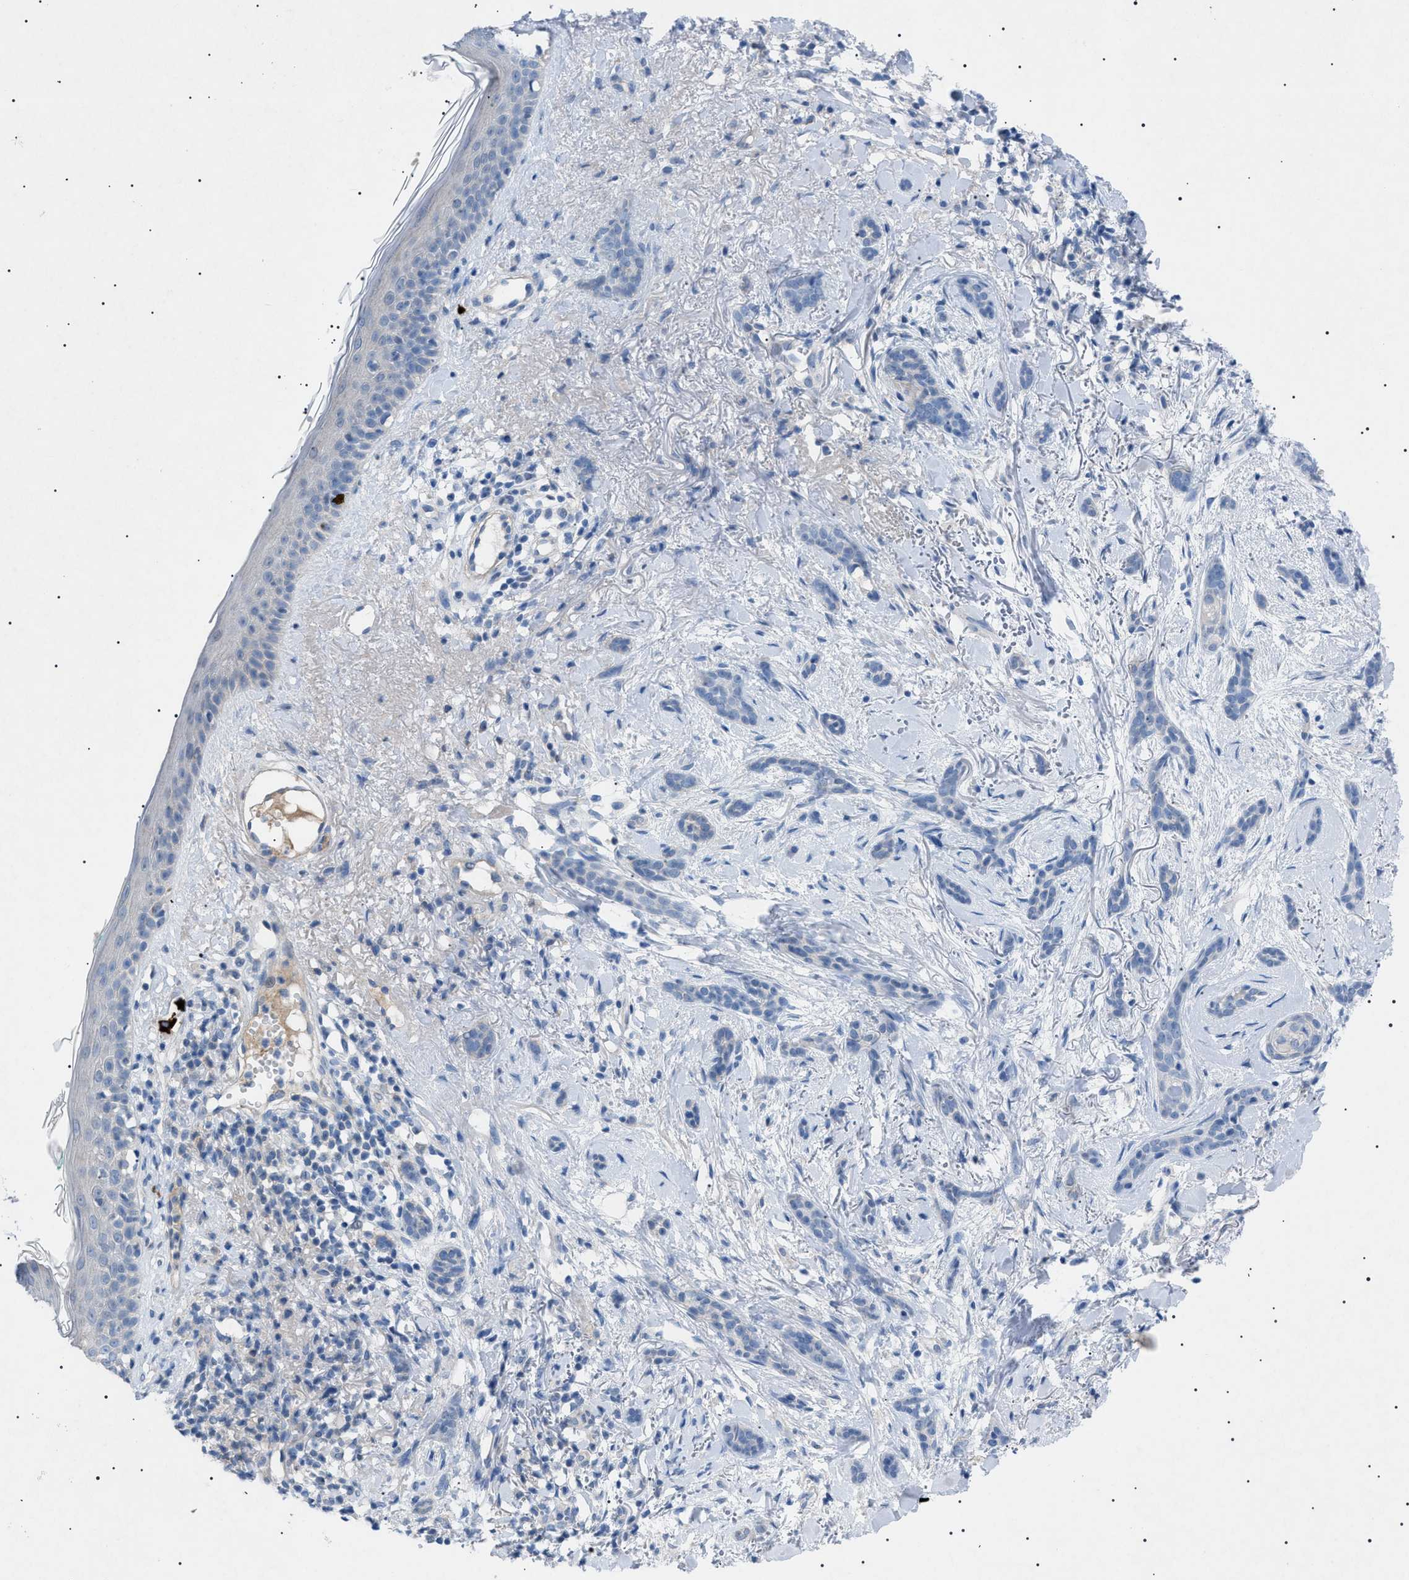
{"staining": {"intensity": "negative", "quantity": "none", "location": "none"}, "tissue": "skin cancer", "cell_type": "Tumor cells", "image_type": "cancer", "snomed": [{"axis": "morphology", "description": "Basal cell carcinoma"}, {"axis": "morphology", "description": "Adnexal tumor, benign"}, {"axis": "topography", "description": "Skin"}], "caption": "Skin benign adnexal tumor was stained to show a protein in brown. There is no significant positivity in tumor cells.", "gene": "ADAMTS1", "patient": {"sex": "female", "age": 42}}